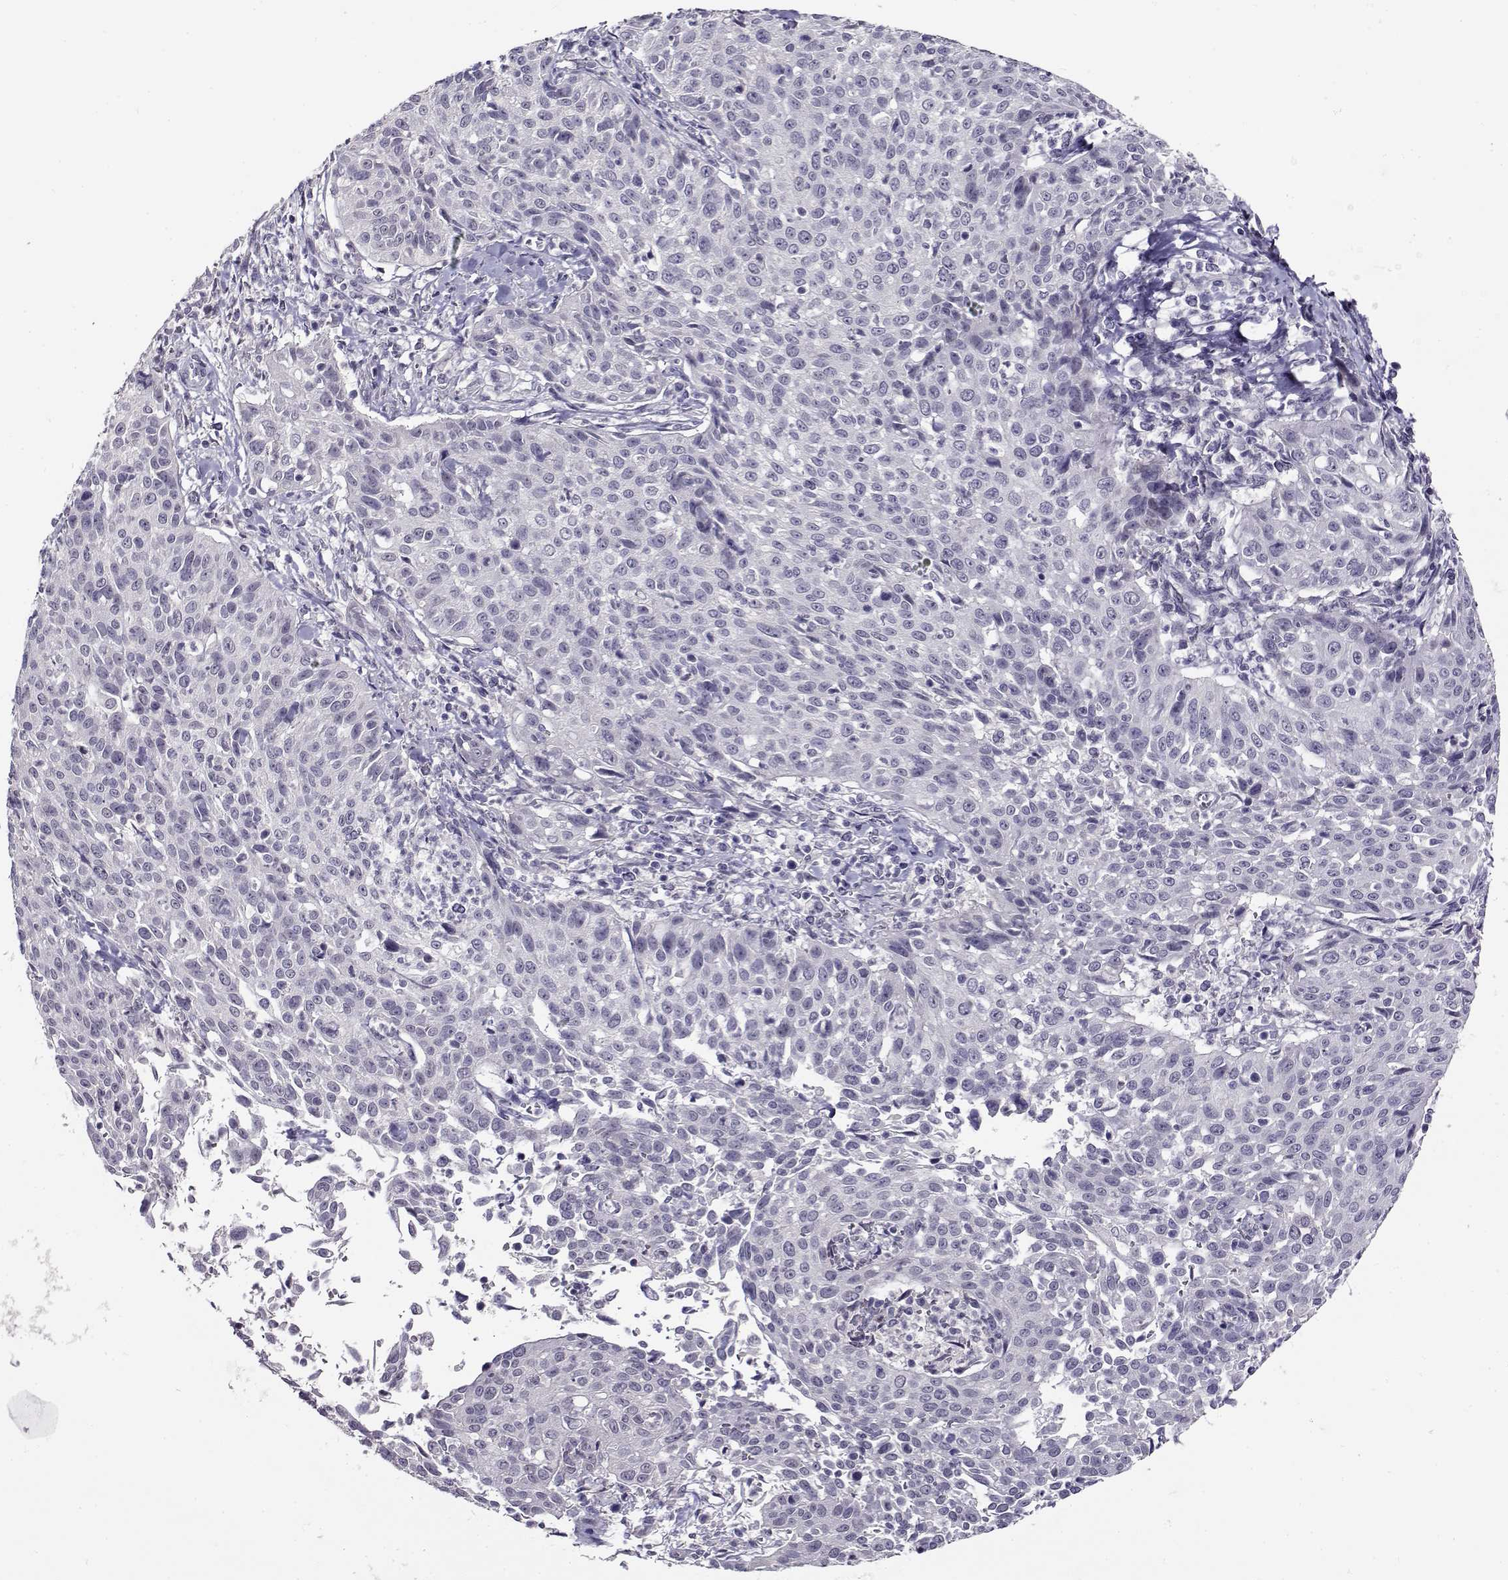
{"staining": {"intensity": "negative", "quantity": "none", "location": "none"}, "tissue": "cervical cancer", "cell_type": "Tumor cells", "image_type": "cancer", "snomed": [{"axis": "morphology", "description": "Squamous cell carcinoma, NOS"}, {"axis": "topography", "description": "Cervix"}], "caption": "Histopathology image shows no protein positivity in tumor cells of cervical cancer tissue.", "gene": "RHOXF2", "patient": {"sex": "female", "age": 26}}